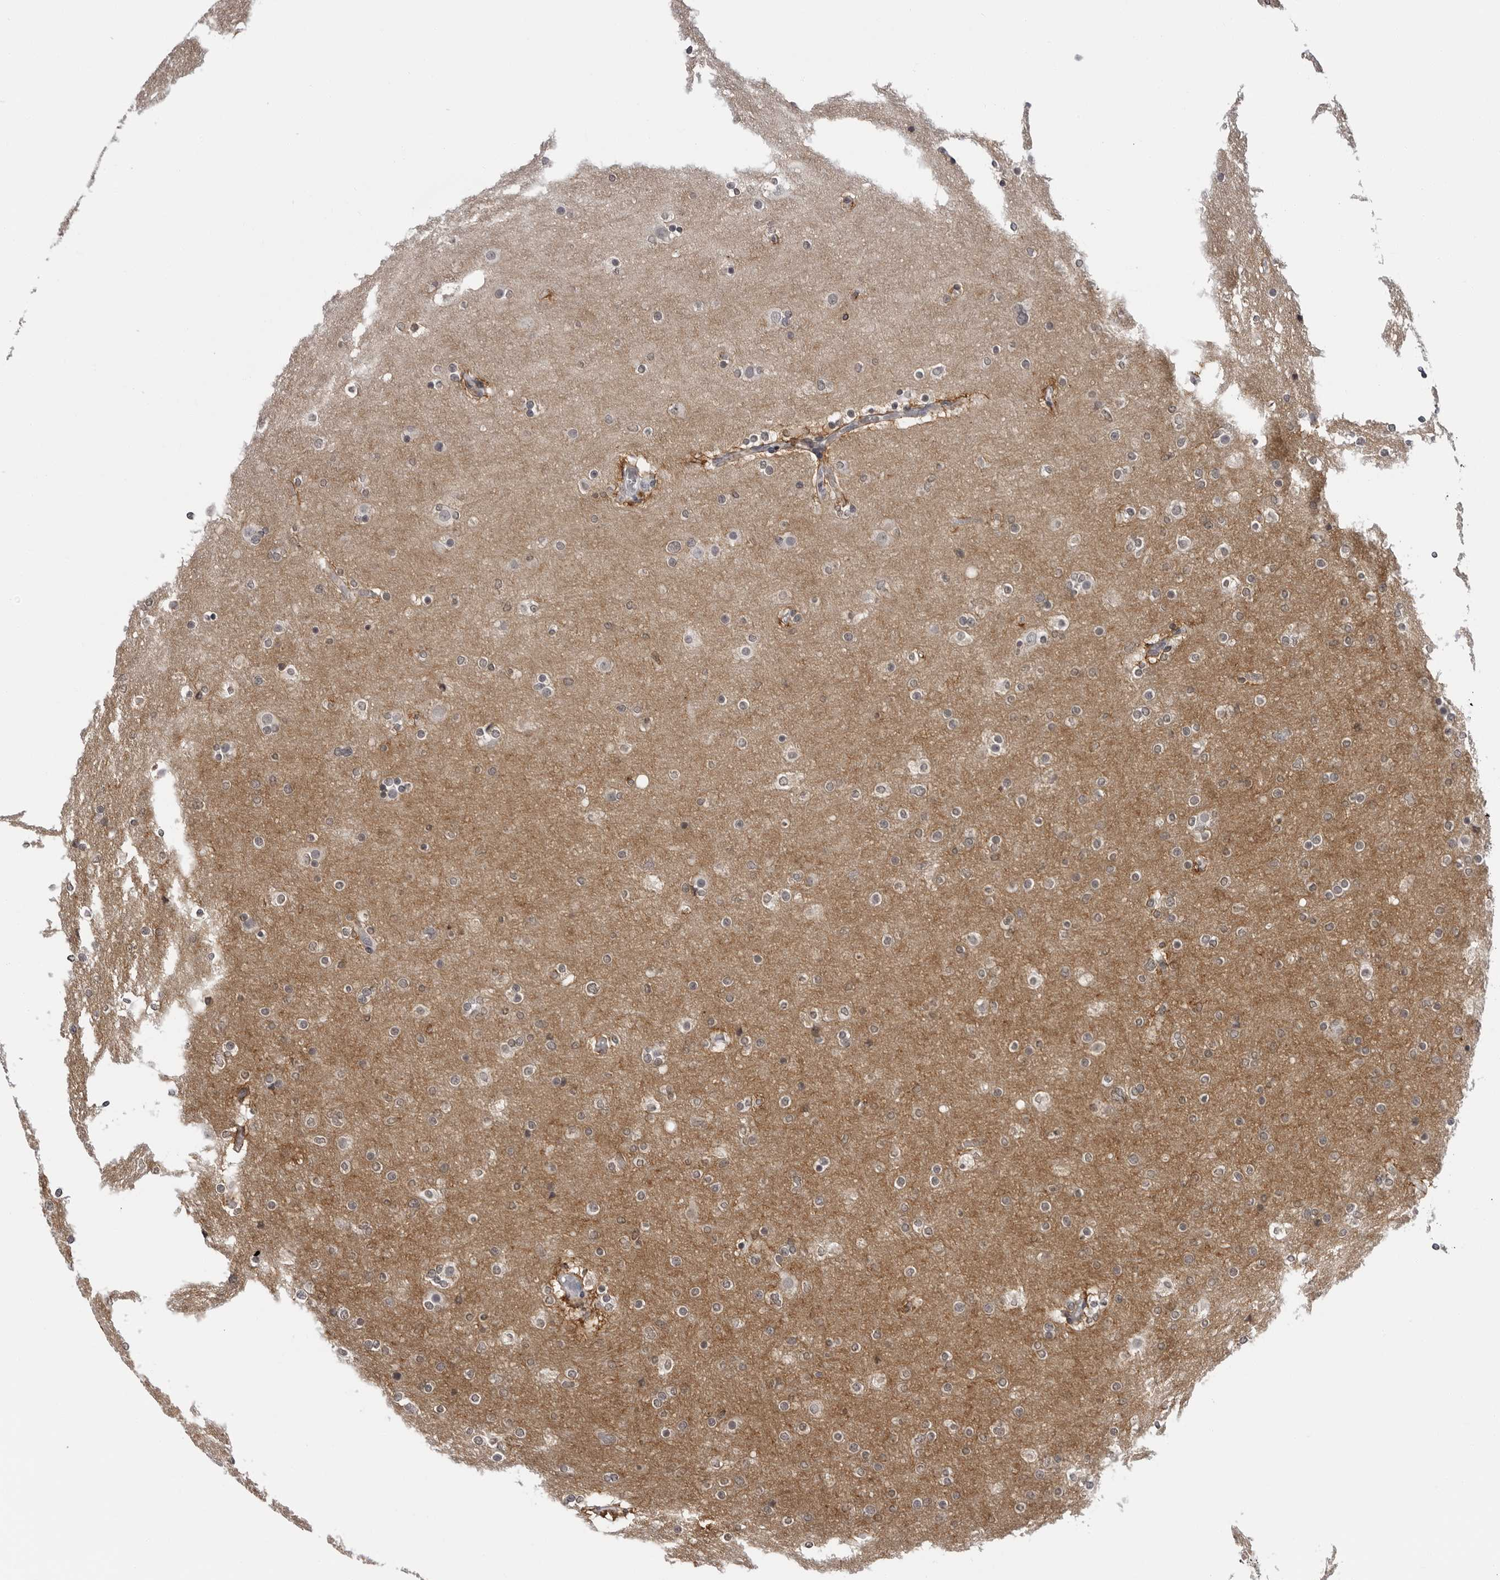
{"staining": {"intensity": "moderate", "quantity": "<25%", "location": "cytoplasmic/membranous"}, "tissue": "glioma", "cell_type": "Tumor cells", "image_type": "cancer", "snomed": [{"axis": "morphology", "description": "Glioma, malignant, High grade"}, {"axis": "topography", "description": "Cerebral cortex"}], "caption": "Malignant glioma (high-grade) stained with a protein marker exhibits moderate staining in tumor cells.", "gene": "HEPACAM", "patient": {"sex": "female", "age": 36}}